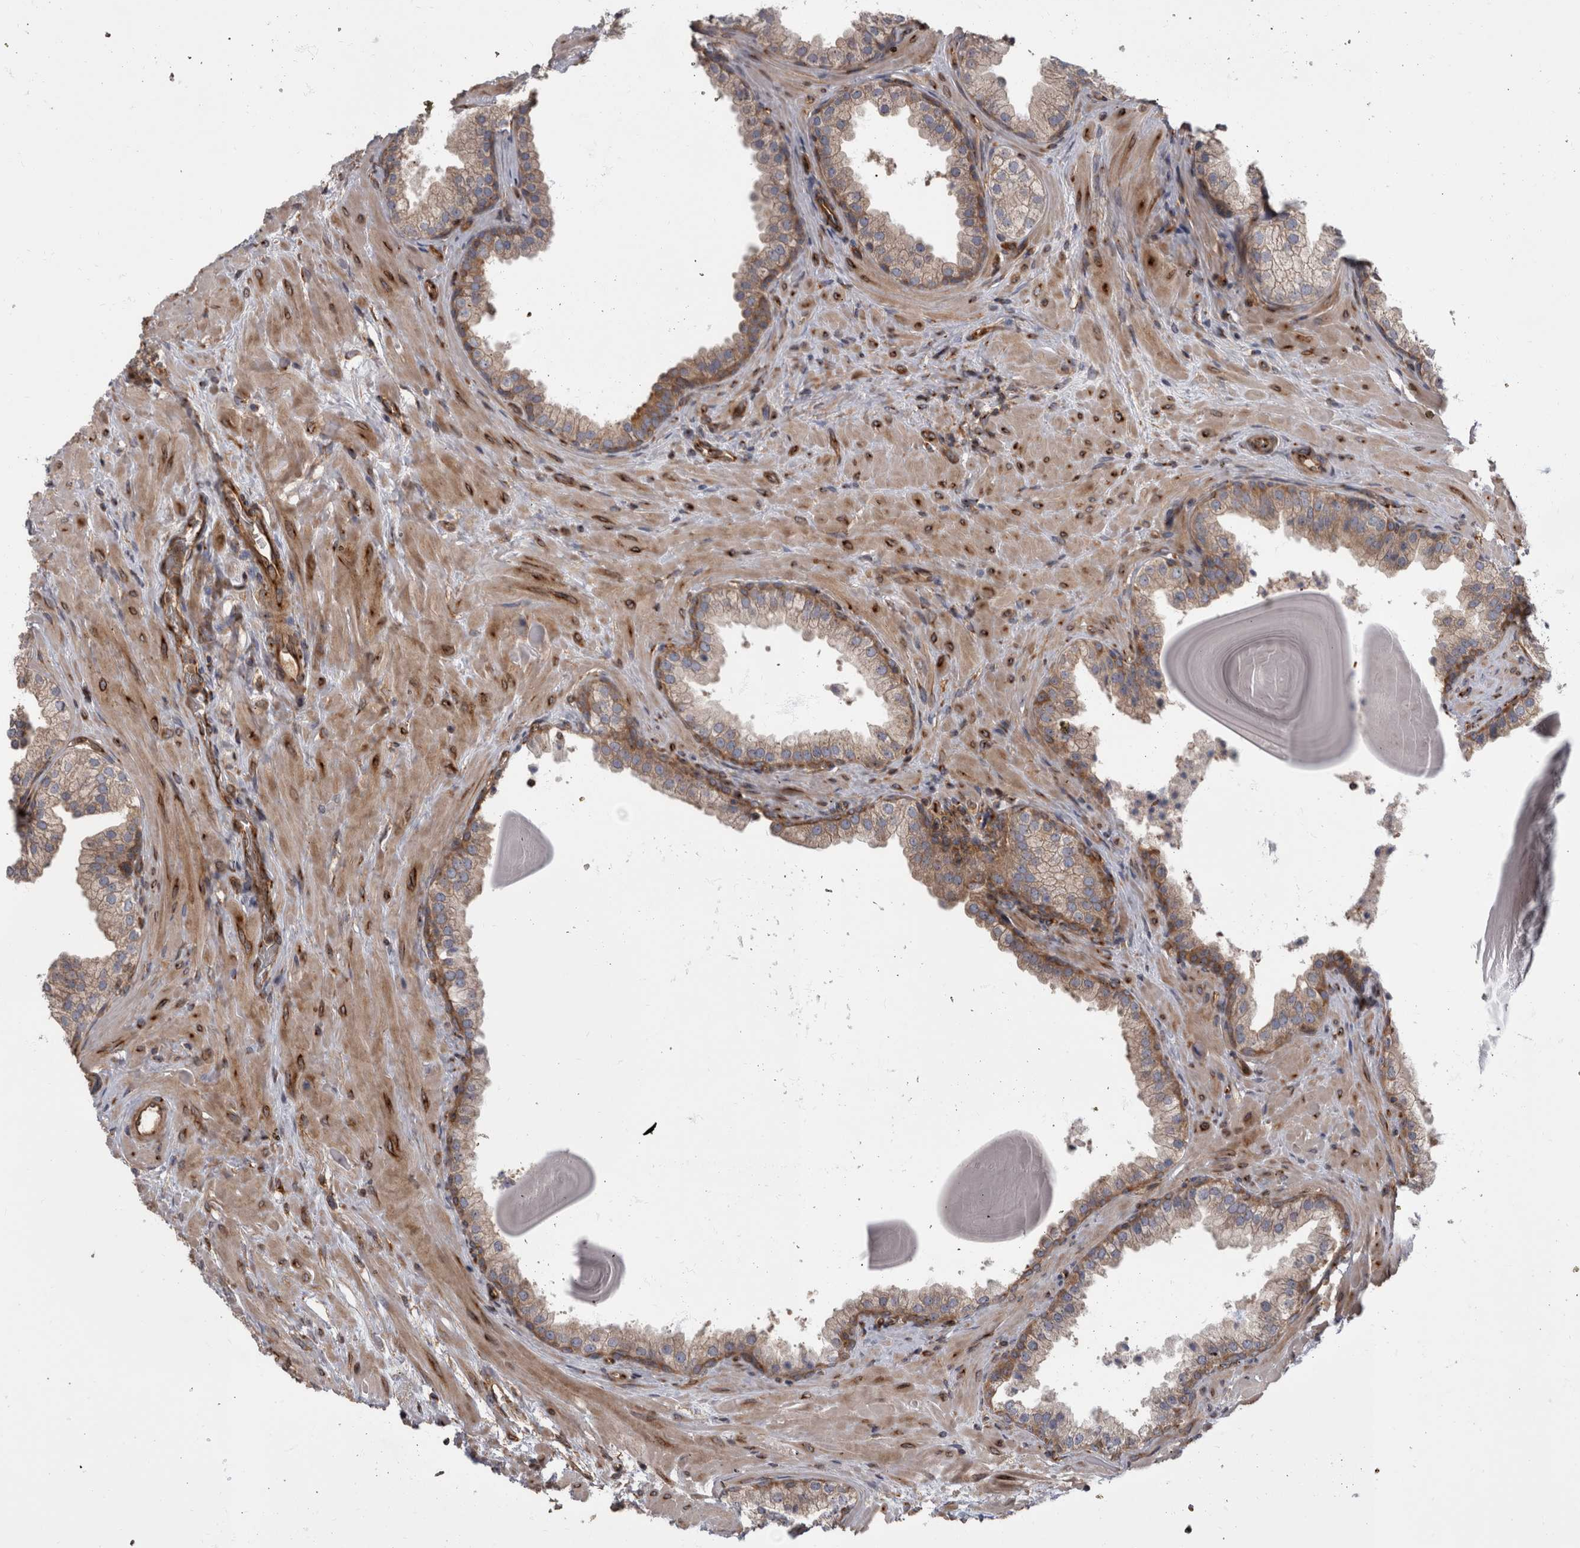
{"staining": {"intensity": "moderate", "quantity": "<25%", "location": "cytoplasmic/membranous"}, "tissue": "prostate", "cell_type": "Glandular cells", "image_type": "normal", "snomed": [{"axis": "morphology", "description": "Normal tissue, NOS"}, {"axis": "topography", "description": "Prostate"}], "caption": "Human prostate stained for a protein (brown) displays moderate cytoplasmic/membranous positive expression in approximately <25% of glandular cells.", "gene": "HOOK3", "patient": {"sex": "male", "age": 48}}